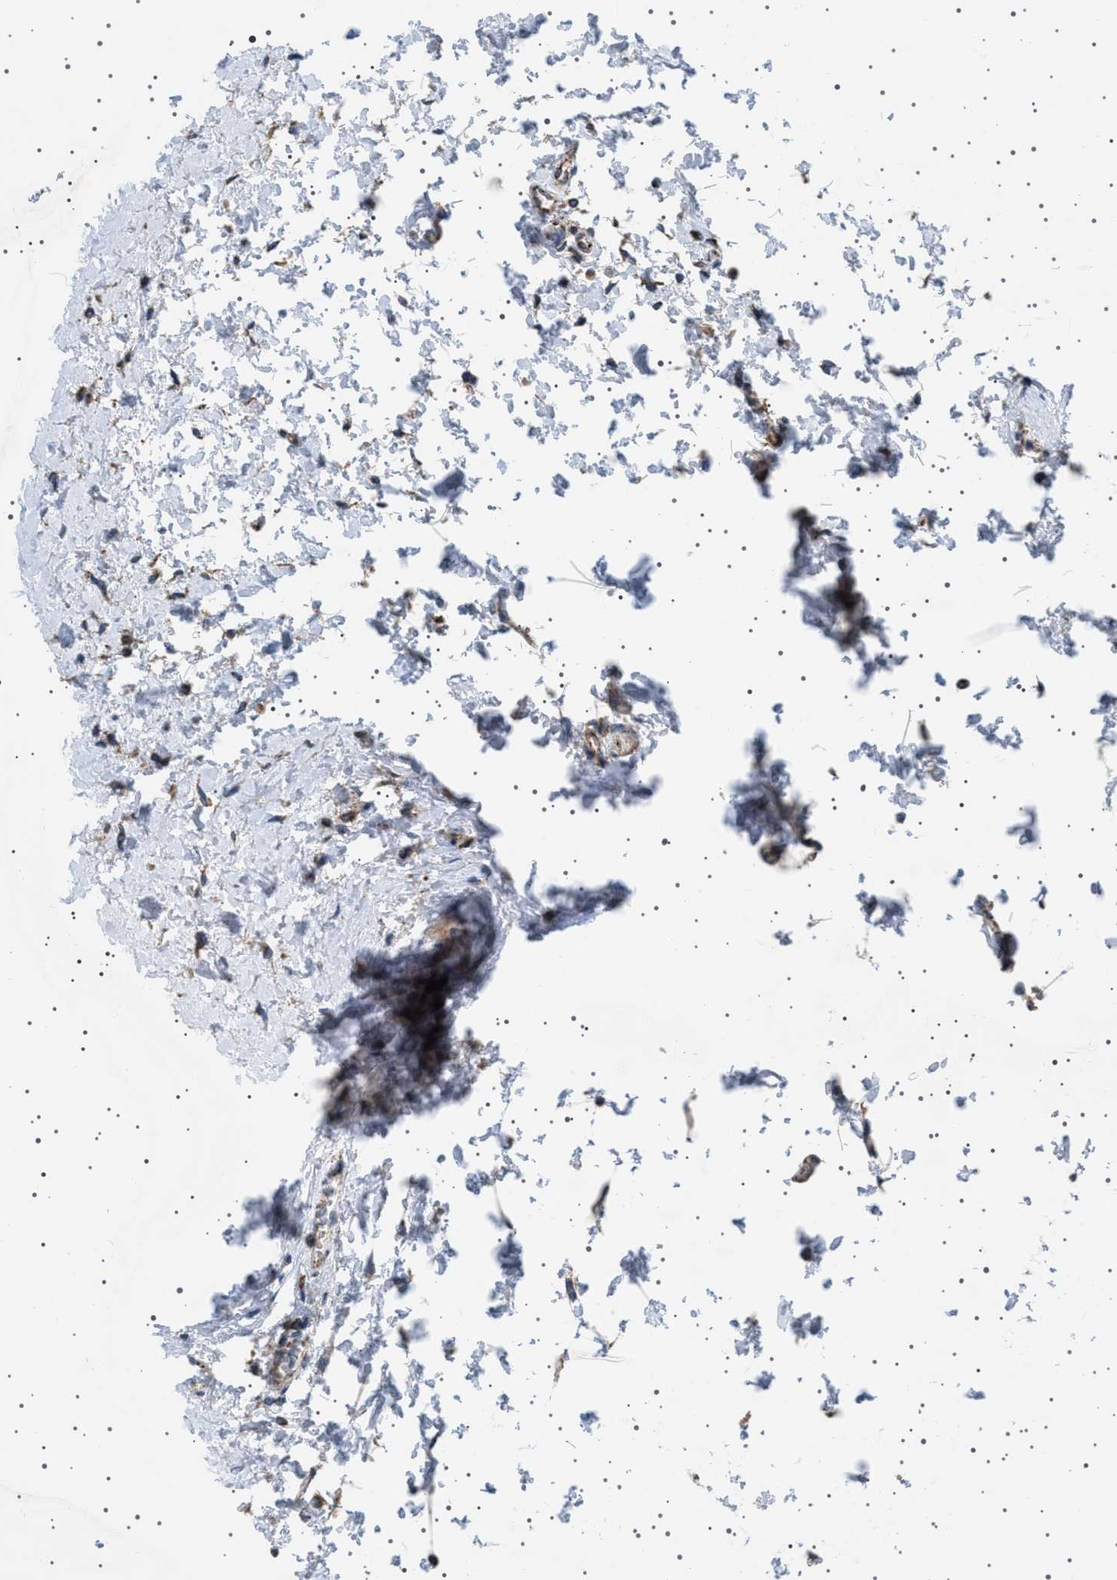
{"staining": {"intensity": "strong", "quantity": ">75%", "location": "cytoplasmic/membranous"}, "tissue": "urinary bladder", "cell_type": "Urothelial cells", "image_type": "normal", "snomed": [{"axis": "morphology", "description": "Normal tissue, NOS"}, {"axis": "topography", "description": "Urinary bladder"}], "caption": "Benign urinary bladder displays strong cytoplasmic/membranous positivity in approximately >75% of urothelial cells, visualized by immunohistochemistry.", "gene": "UBXN8", "patient": {"sex": "male", "age": 55}}